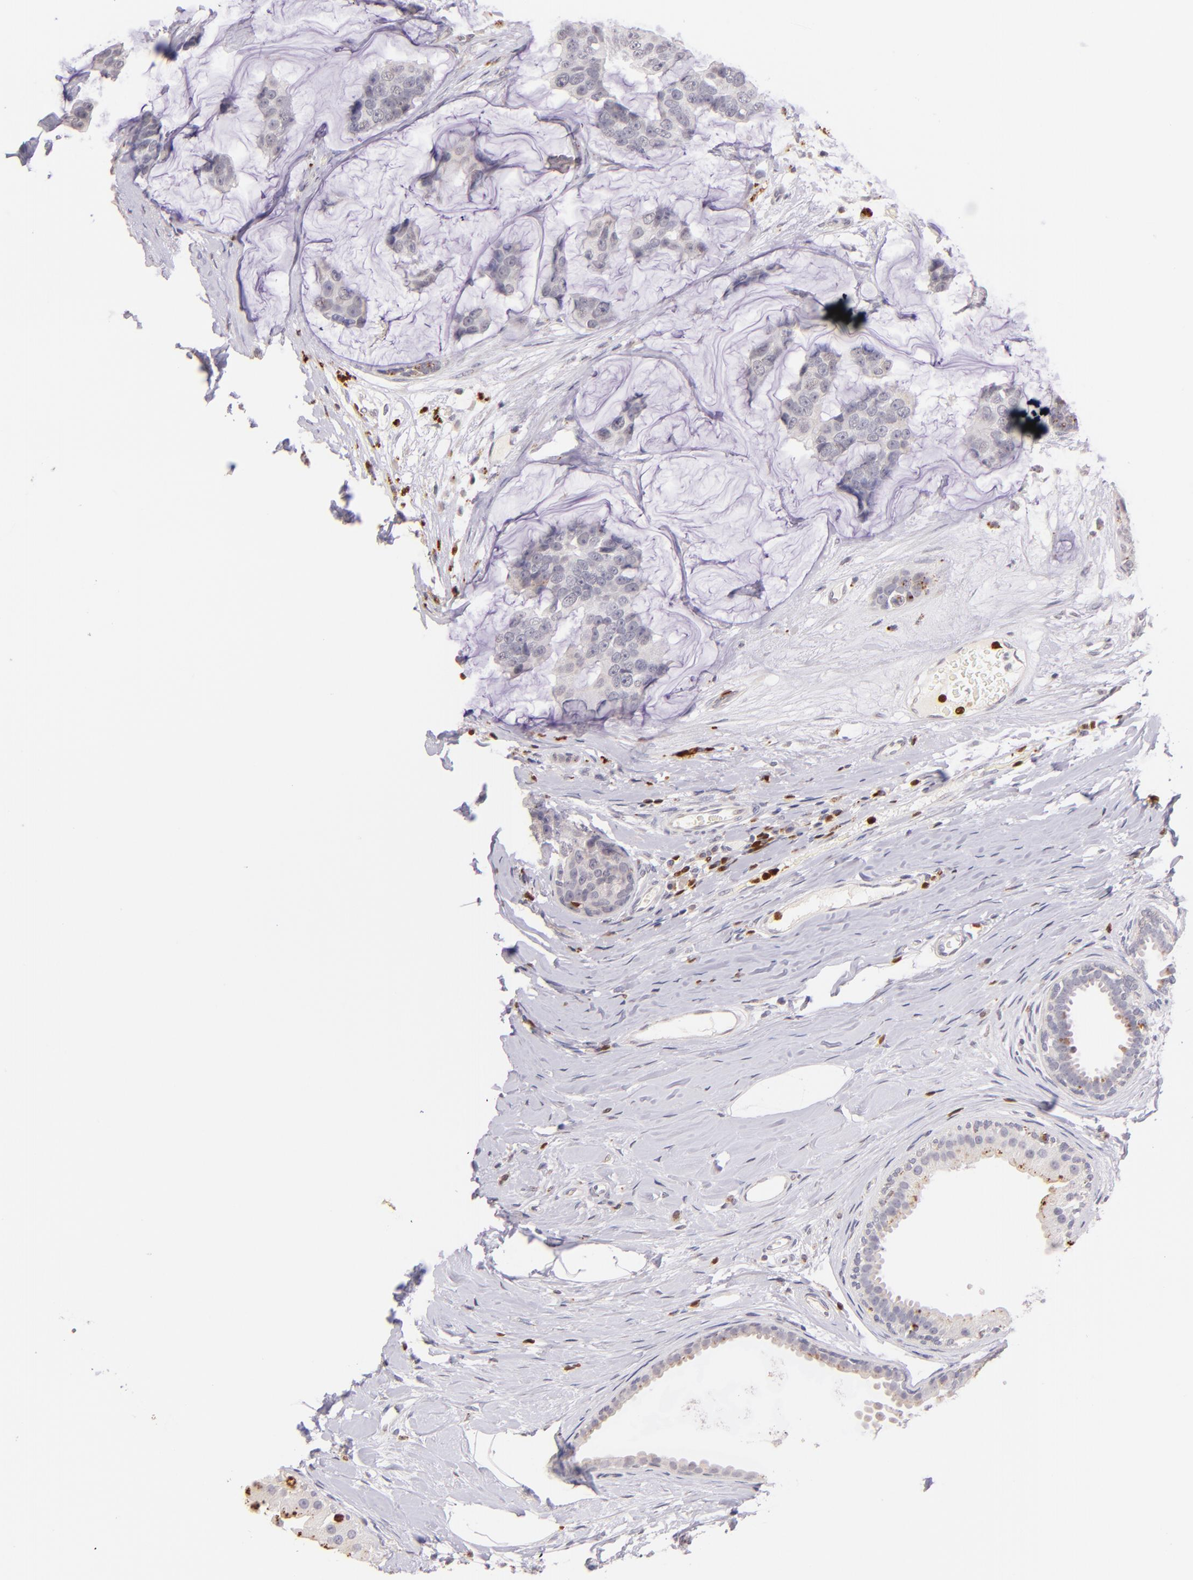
{"staining": {"intensity": "negative", "quantity": "none", "location": "none"}, "tissue": "breast cancer", "cell_type": "Tumor cells", "image_type": "cancer", "snomed": [{"axis": "morphology", "description": "Normal tissue, NOS"}, {"axis": "morphology", "description": "Duct carcinoma"}, {"axis": "topography", "description": "Breast"}], "caption": "Infiltrating ductal carcinoma (breast) stained for a protein using immunohistochemistry shows no staining tumor cells.", "gene": "ZAP70", "patient": {"sex": "female", "age": 50}}